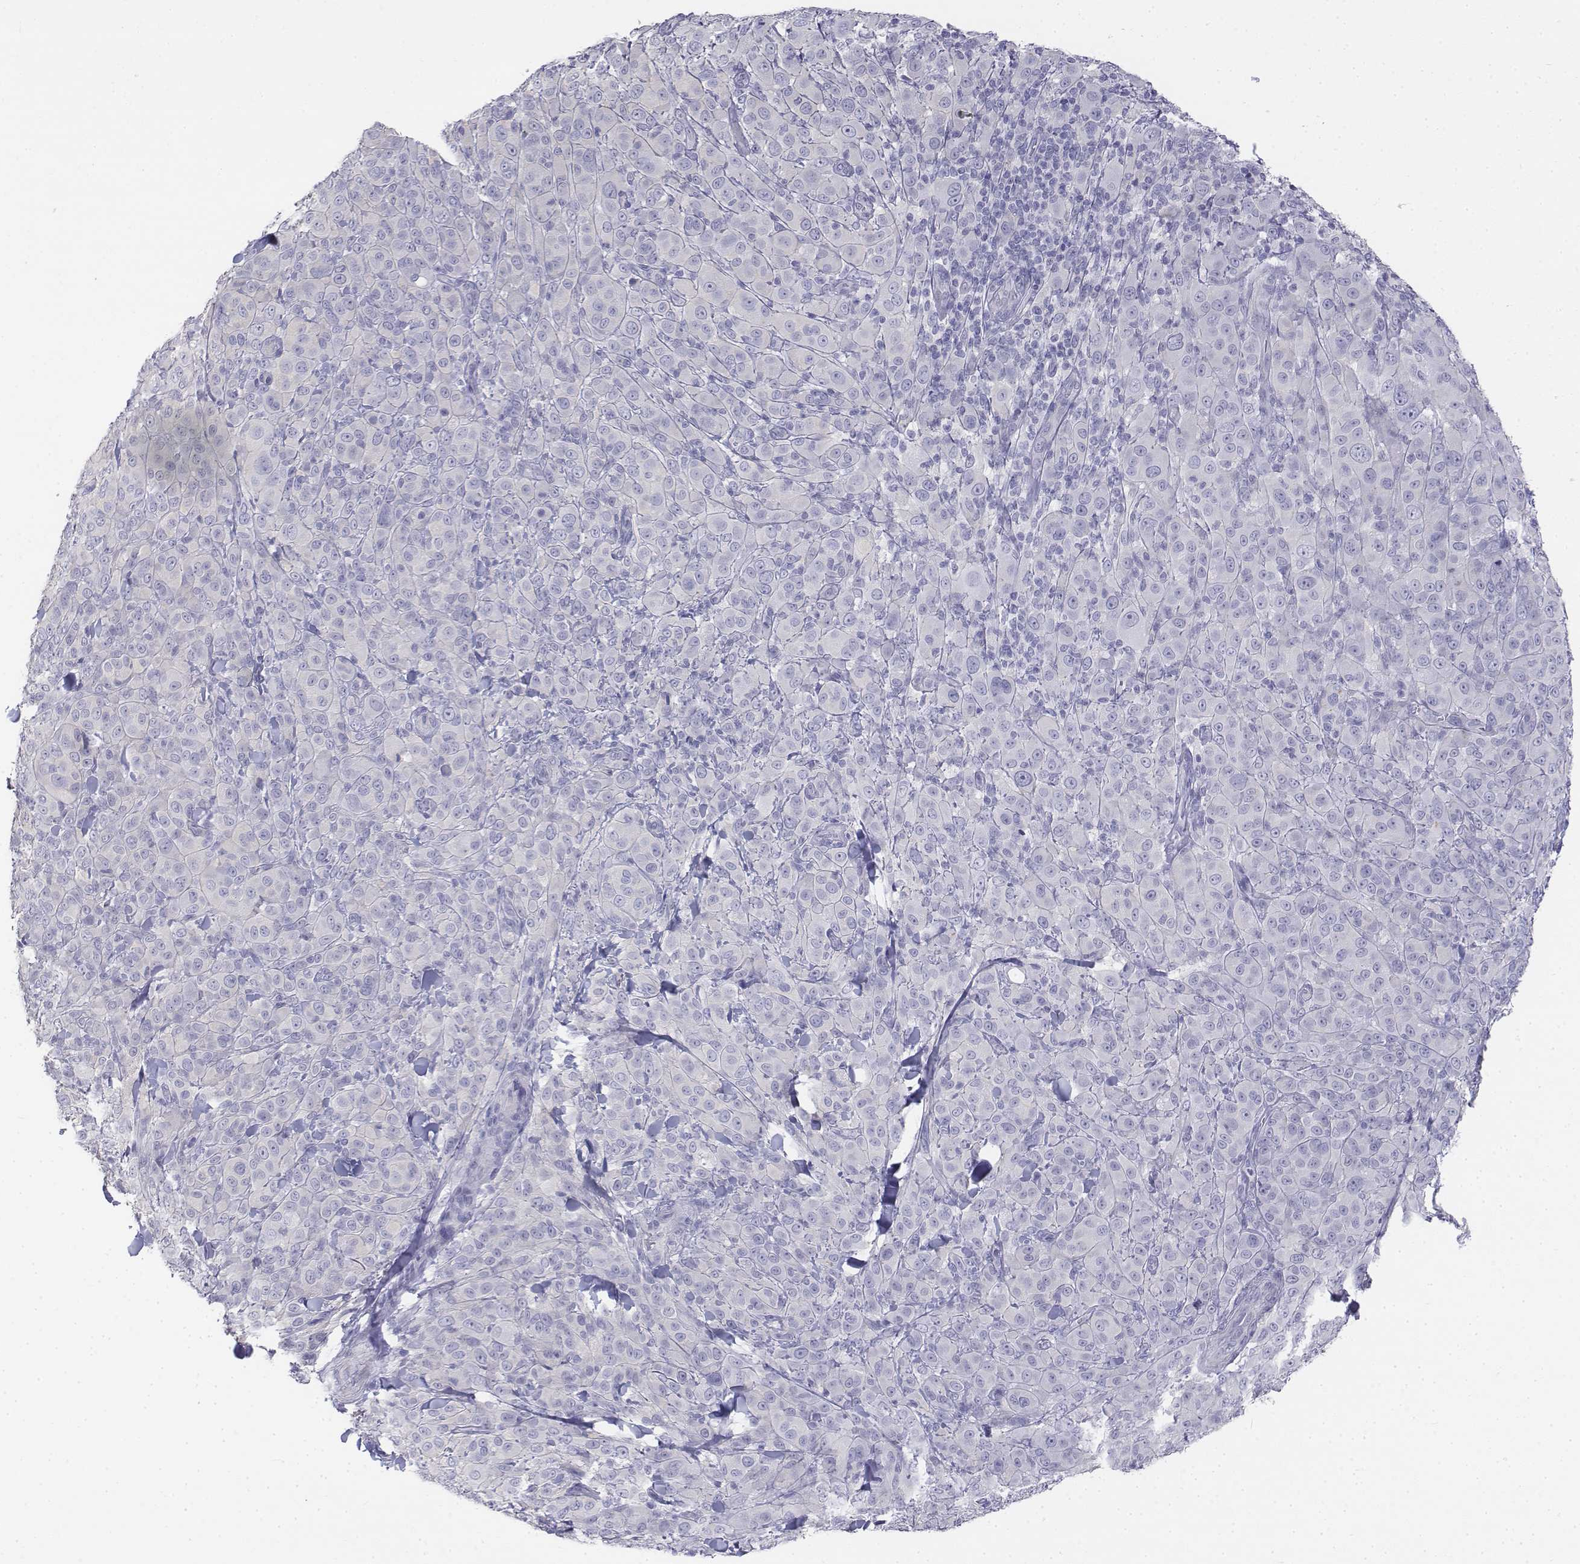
{"staining": {"intensity": "negative", "quantity": "none", "location": "none"}, "tissue": "melanoma", "cell_type": "Tumor cells", "image_type": "cancer", "snomed": [{"axis": "morphology", "description": "Malignant melanoma, NOS"}, {"axis": "topography", "description": "Skin"}], "caption": "The immunohistochemistry (IHC) histopathology image has no significant positivity in tumor cells of malignant melanoma tissue.", "gene": "LGSN", "patient": {"sex": "female", "age": 87}}